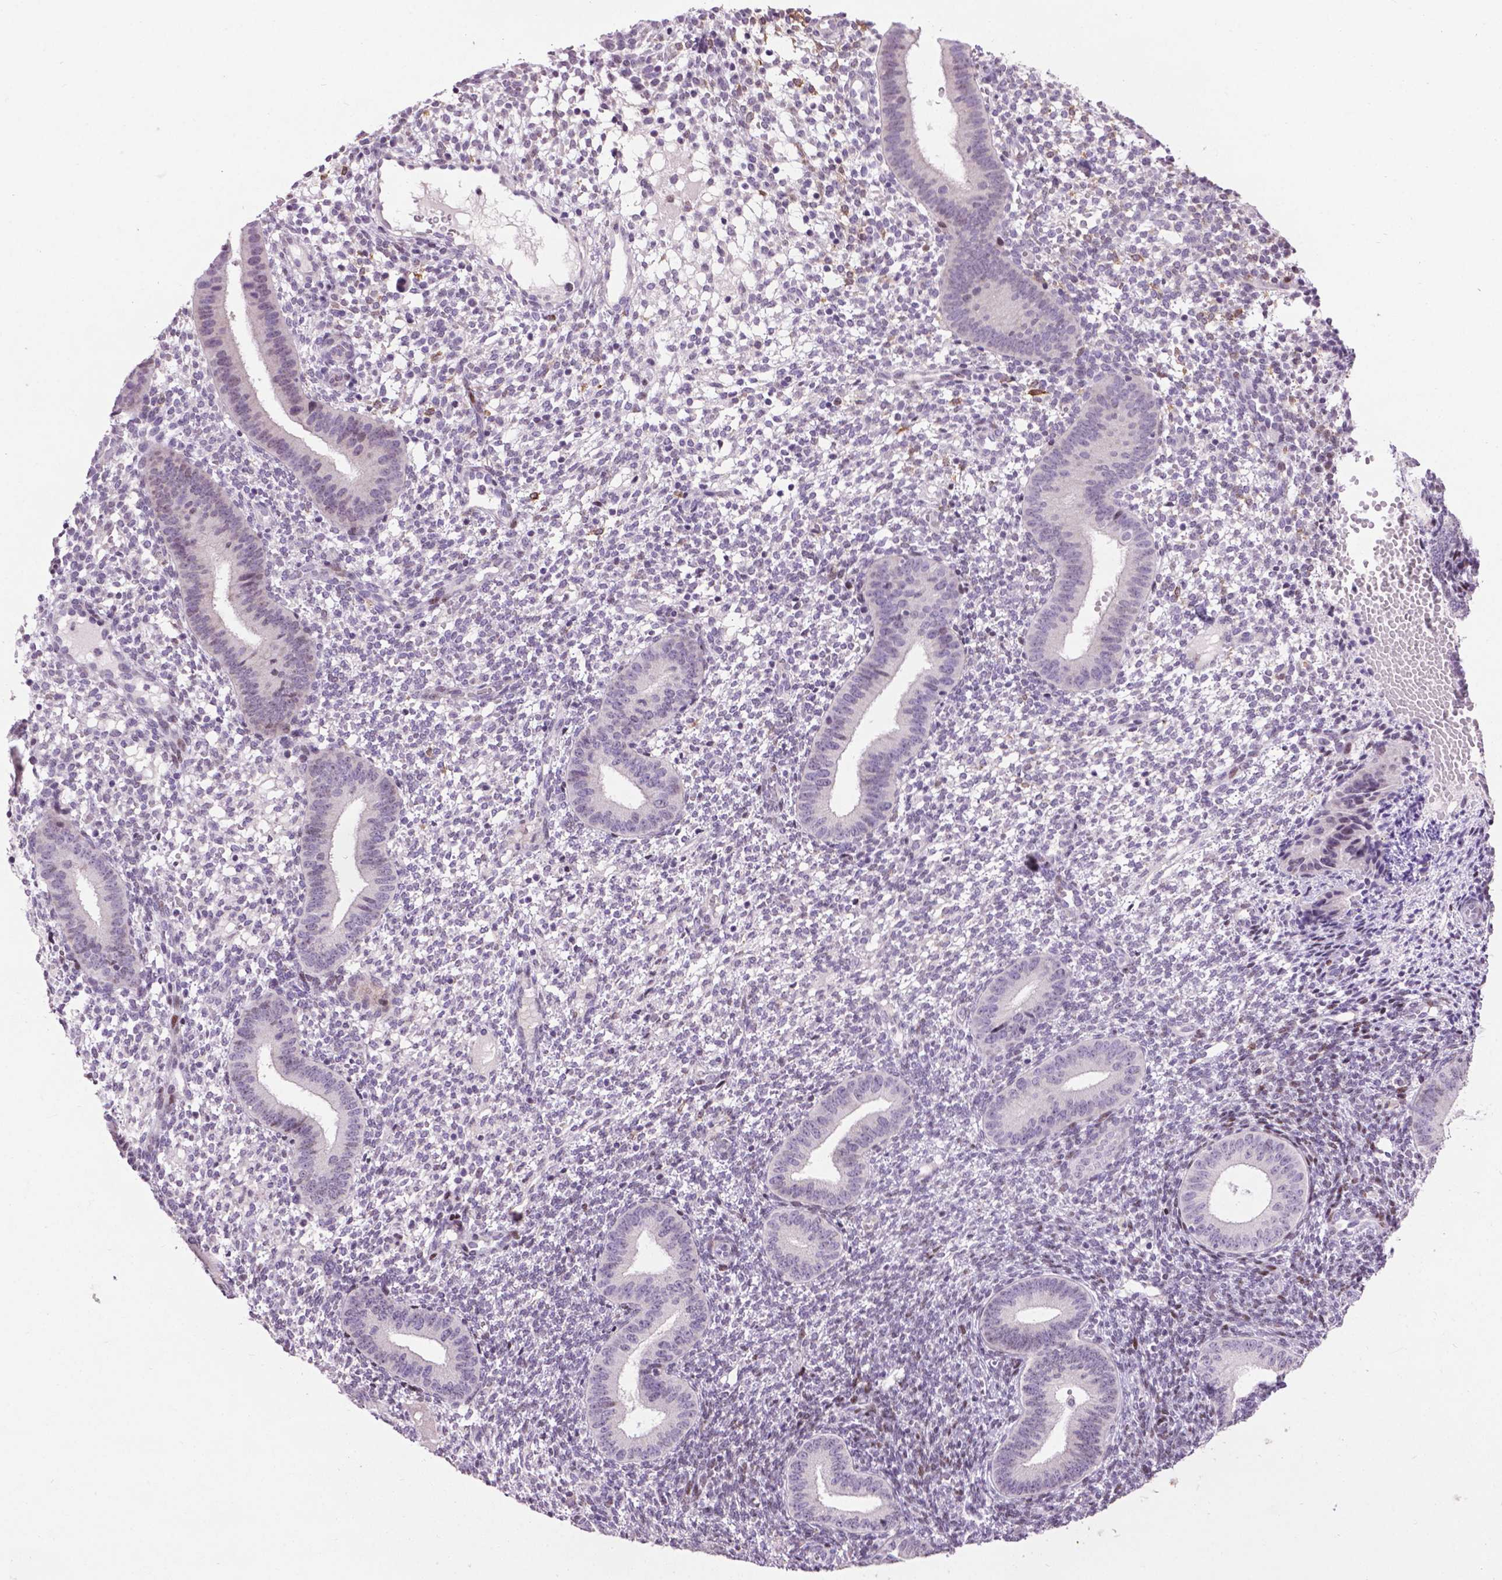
{"staining": {"intensity": "moderate", "quantity": "<25%", "location": "nuclear"}, "tissue": "endometrium", "cell_type": "Cells in endometrial stroma", "image_type": "normal", "snomed": [{"axis": "morphology", "description": "Normal tissue, NOS"}, {"axis": "topography", "description": "Endometrium"}], "caption": "This micrograph displays immunohistochemistry staining of benign human endometrium, with low moderate nuclear staining in about <25% of cells in endometrial stroma.", "gene": "TH", "patient": {"sex": "female", "age": 40}}